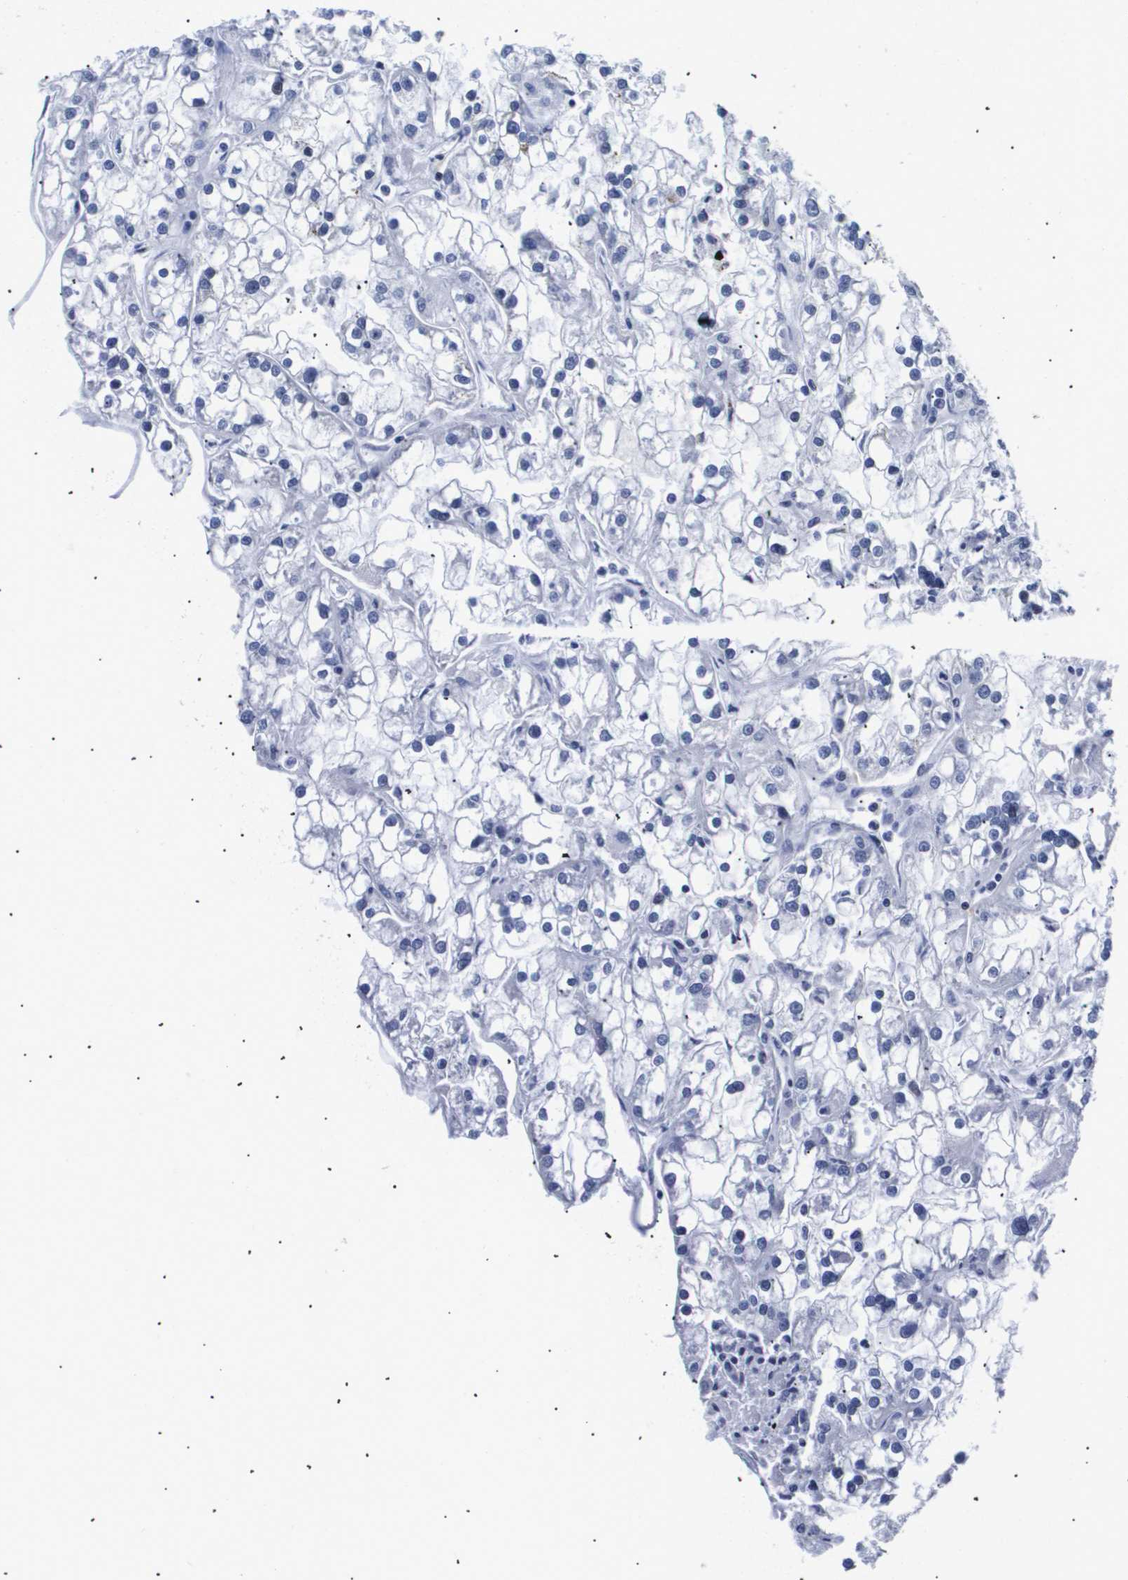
{"staining": {"intensity": "negative", "quantity": "none", "location": "none"}, "tissue": "renal cancer", "cell_type": "Tumor cells", "image_type": "cancer", "snomed": [{"axis": "morphology", "description": "Adenocarcinoma, NOS"}, {"axis": "topography", "description": "Kidney"}], "caption": "An immunohistochemistry (IHC) image of renal cancer is shown. There is no staining in tumor cells of renal cancer.", "gene": "SHD", "patient": {"sex": "female", "age": 52}}